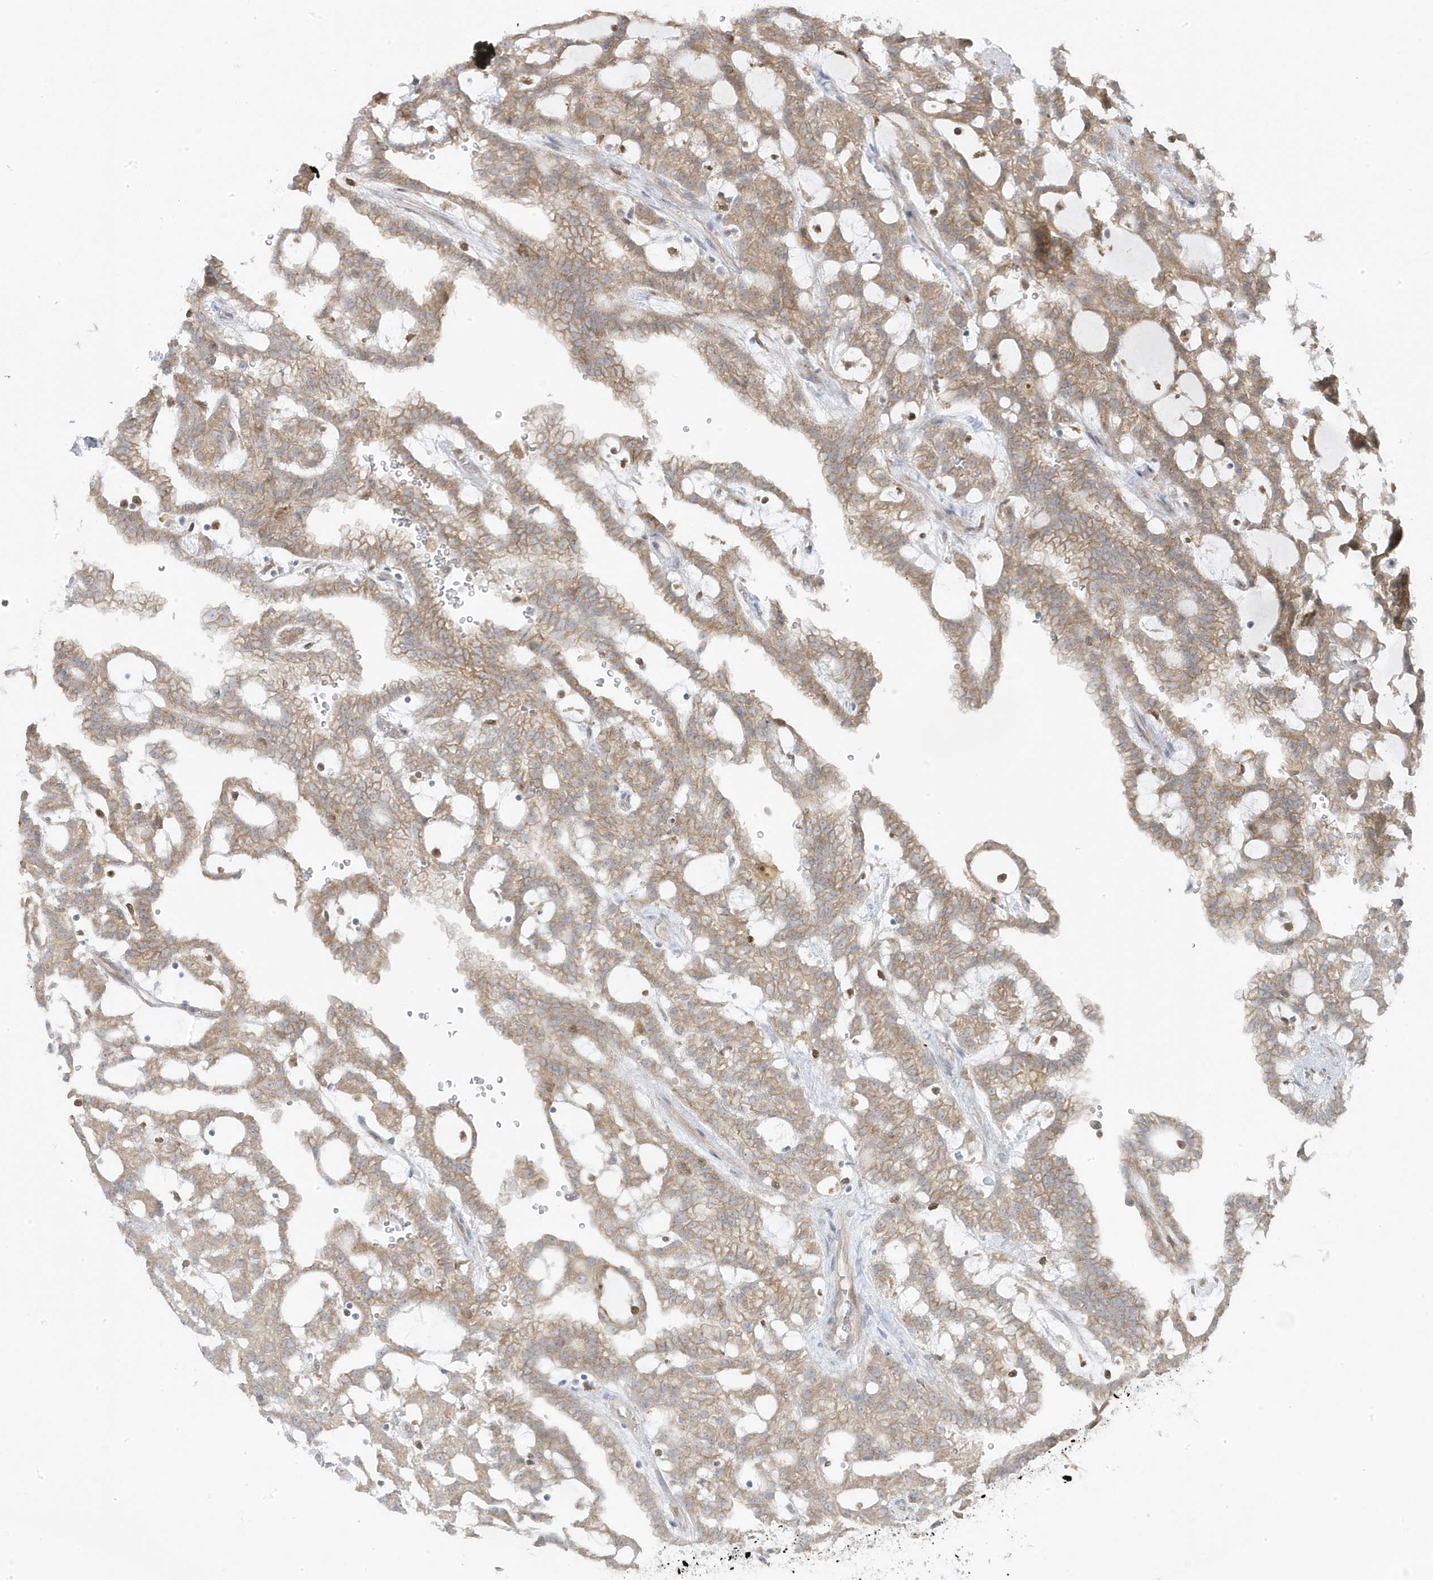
{"staining": {"intensity": "moderate", "quantity": ">75%", "location": "cytoplasmic/membranous"}, "tissue": "renal cancer", "cell_type": "Tumor cells", "image_type": "cancer", "snomed": [{"axis": "morphology", "description": "Adenocarcinoma, NOS"}, {"axis": "topography", "description": "Kidney"}], "caption": "IHC of human adenocarcinoma (renal) reveals medium levels of moderate cytoplasmic/membranous positivity in approximately >75% of tumor cells.", "gene": "ZNF654", "patient": {"sex": "male", "age": 63}}